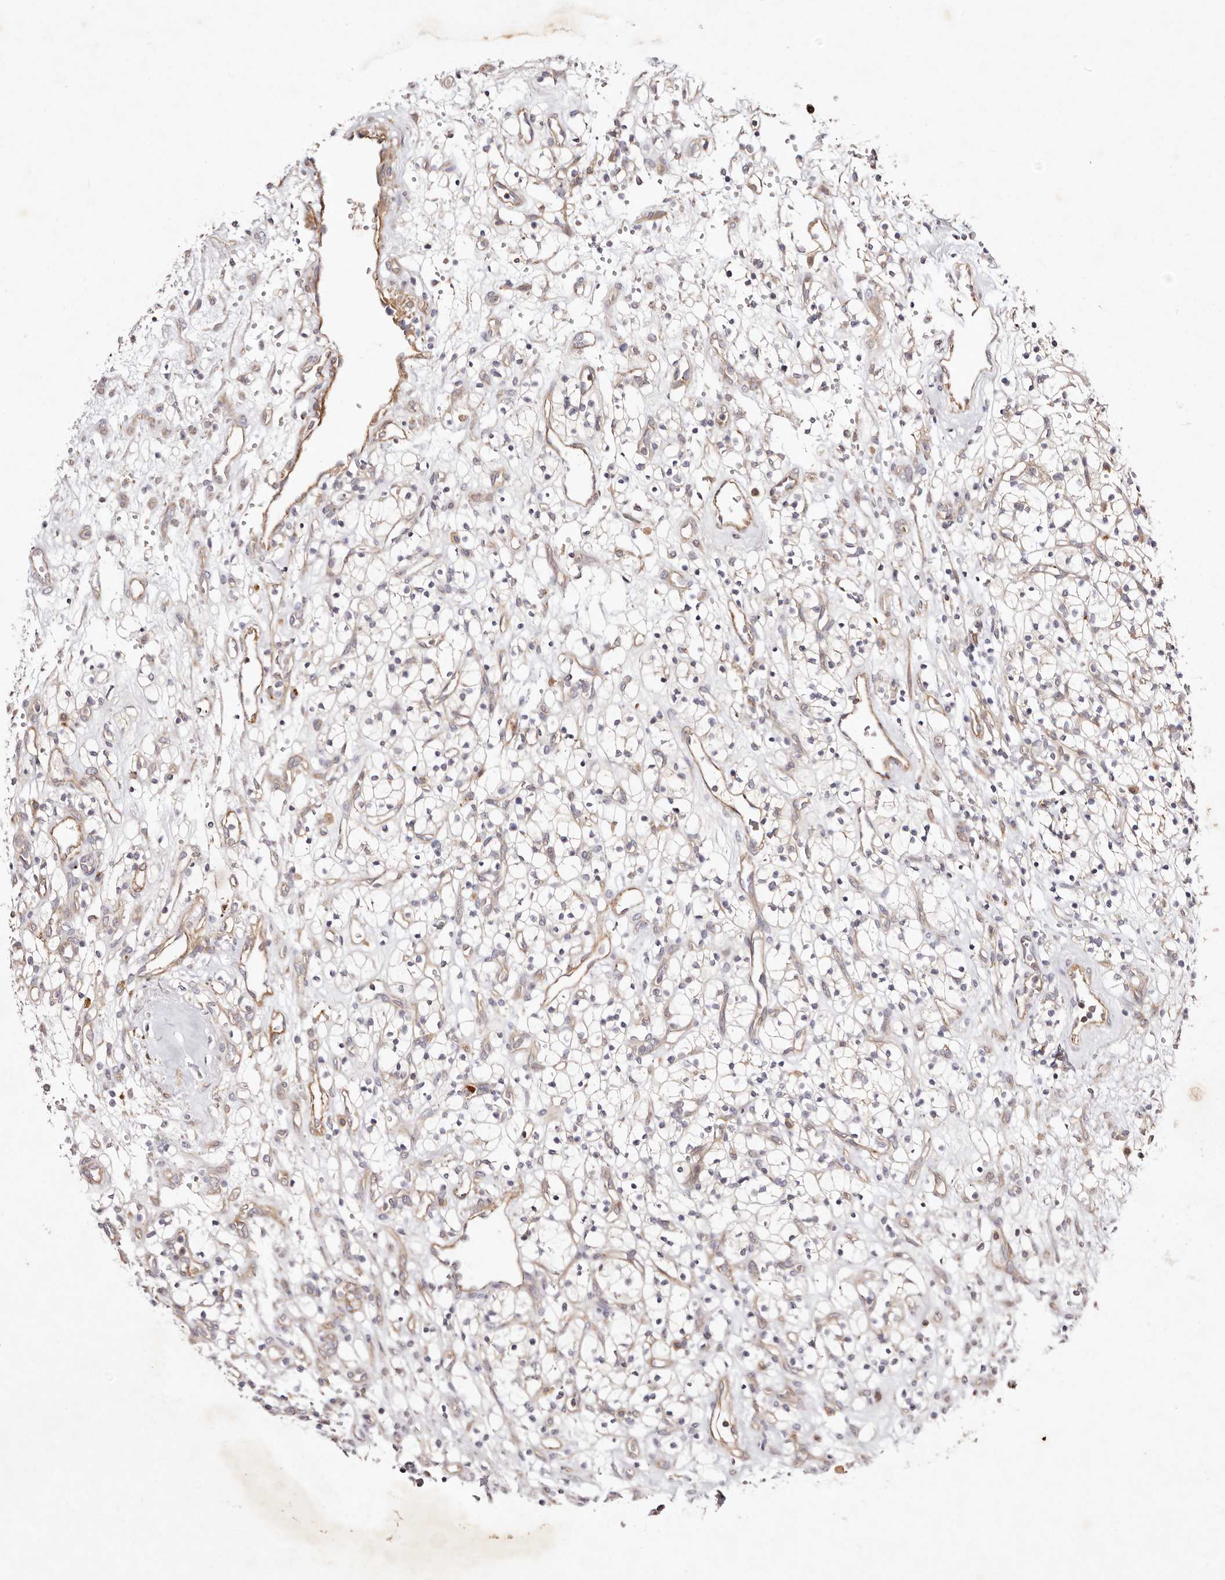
{"staining": {"intensity": "negative", "quantity": "none", "location": "none"}, "tissue": "renal cancer", "cell_type": "Tumor cells", "image_type": "cancer", "snomed": [{"axis": "morphology", "description": "Adenocarcinoma, NOS"}, {"axis": "topography", "description": "Kidney"}], "caption": "The image reveals no staining of tumor cells in renal adenocarcinoma.", "gene": "MTMR11", "patient": {"sex": "female", "age": 57}}